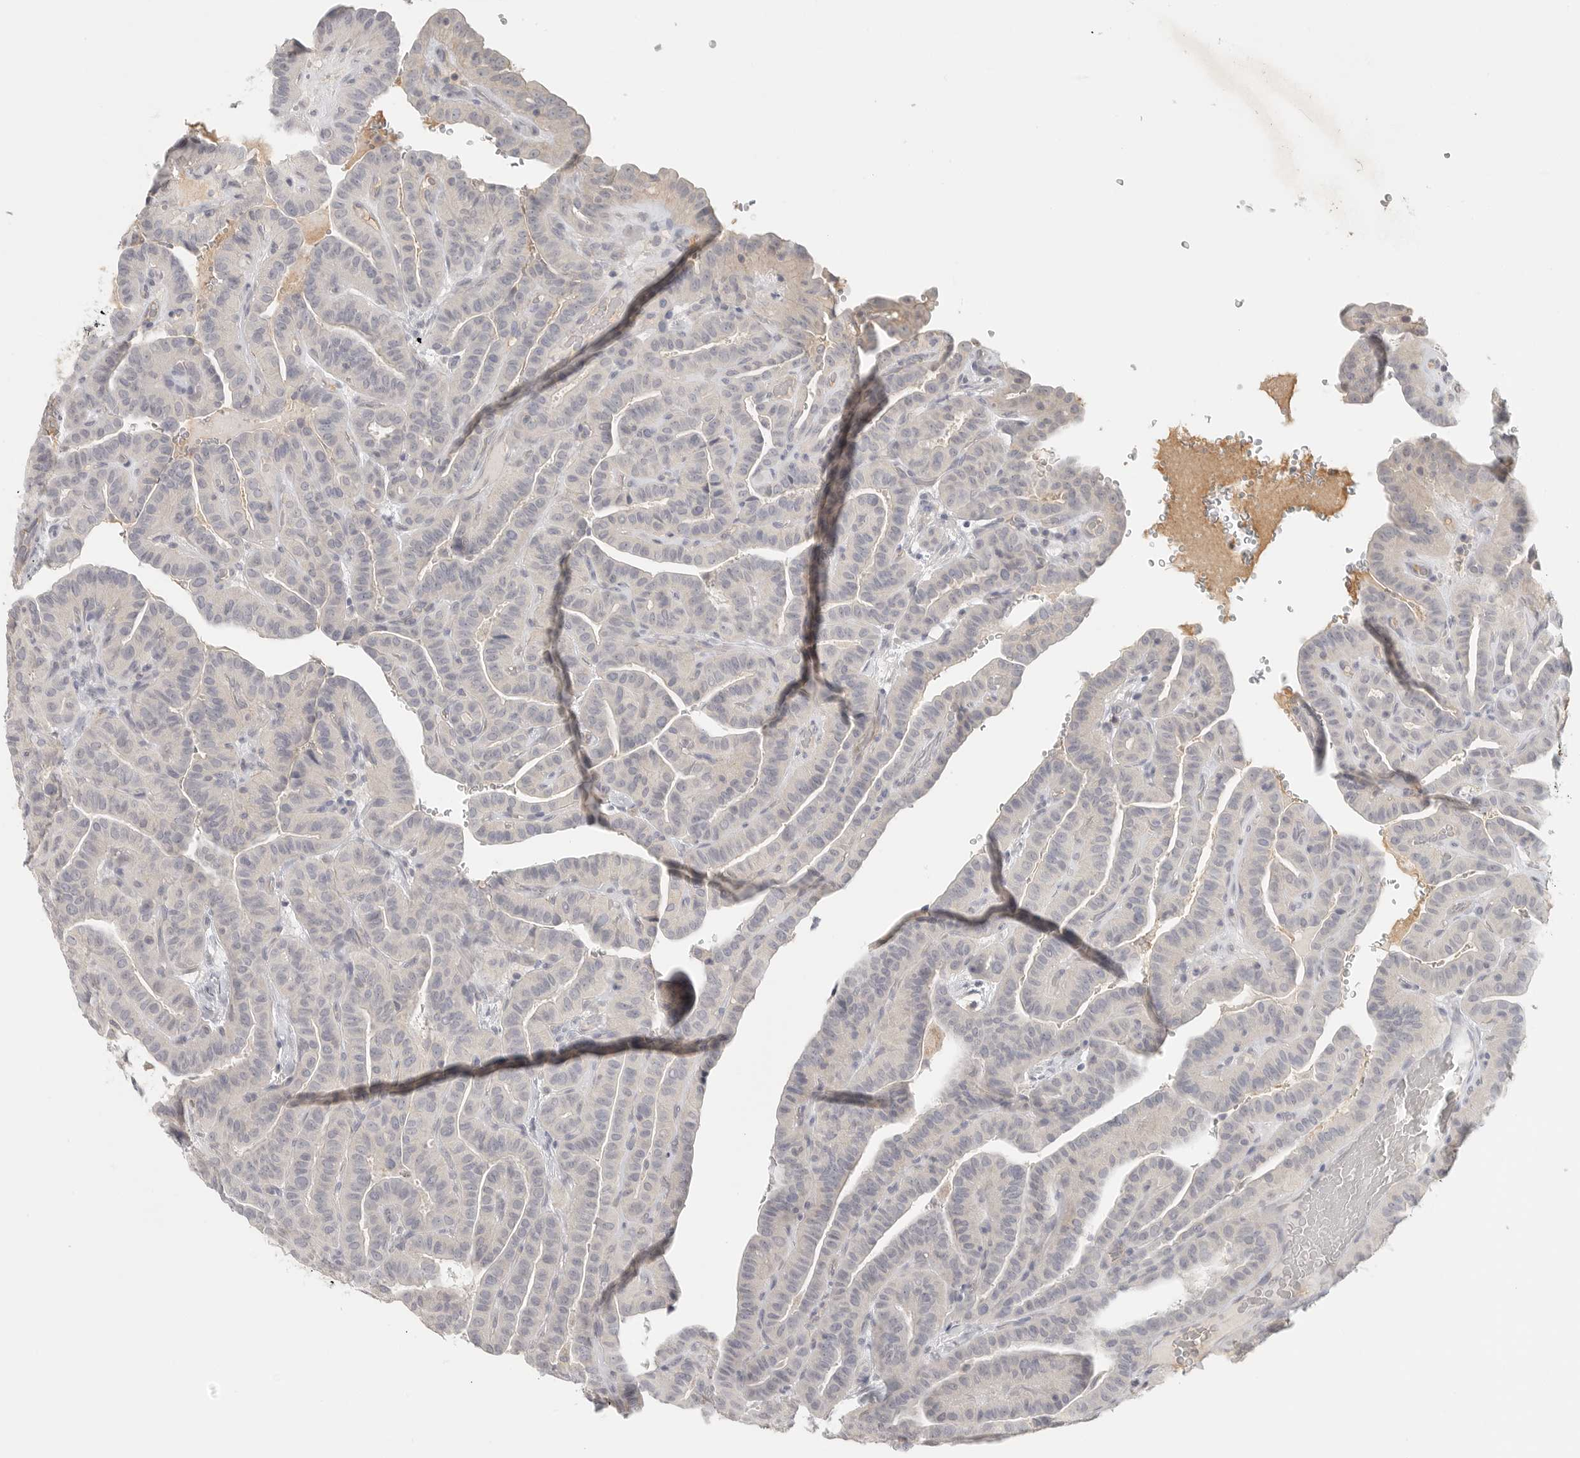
{"staining": {"intensity": "negative", "quantity": "none", "location": "none"}, "tissue": "thyroid cancer", "cell_type": "Tumor cells", "image_type": "cancer", "snomed": [{"axis": "morphology", "description": "Papillary adenocarcinoma, NOS"}, {"axis": "topography", "description": "Thyroid gland"}], "caption": "Immunohistochemistry of thyroid cancer shows no staining in tumor cells. (DAB IHC with hematoxylin counter stain).", "gene": "SLC25A36", "patient": {"sex": "male", "age": 77}}